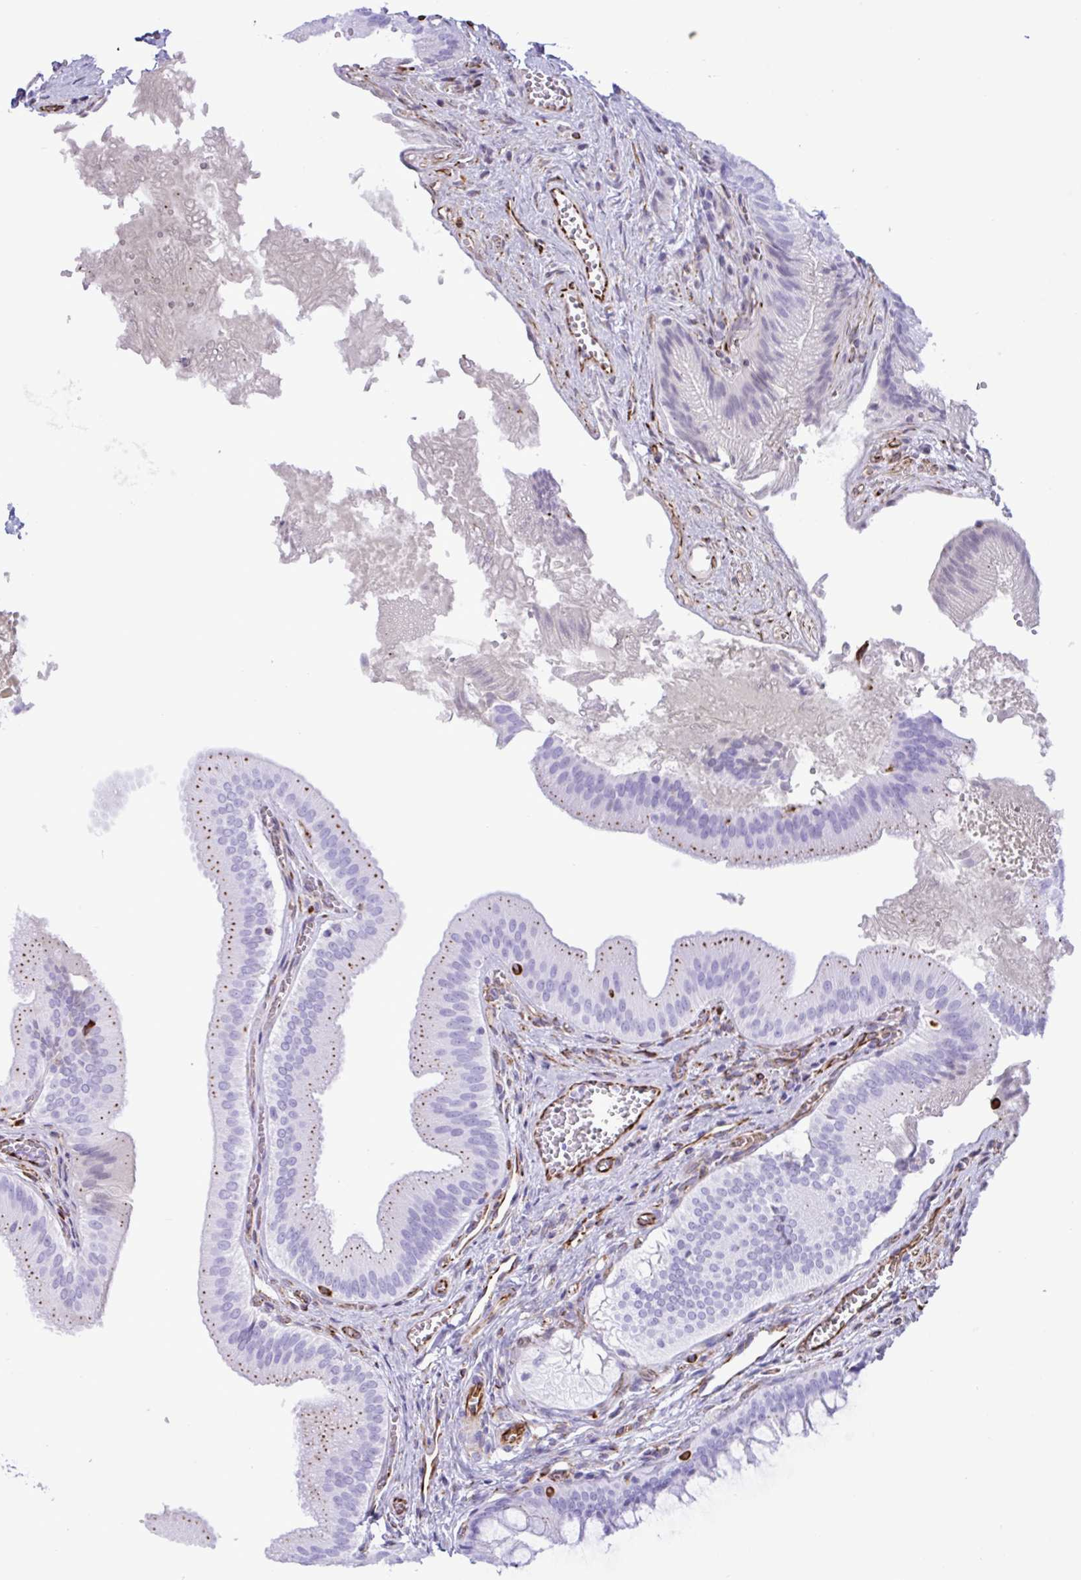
{"staining": {"intensity": "moderate", "quantity": "25%-75%", "location": "cytoplasmic/membranous"}, "tissue": "gallbladder", "cell_type": "Glandular cells", "image_type": "normal", "snomed": [{"axis": "morphology", "description": "Normal tissue, NOS"}, {"axis": "topography", "description": "Gallbladder"}], "caption": "Immunohistochemistry (IHC) image of benign gallbladder stained for a protein (brown), which displays medium levels of moderate cytoplasmic/membranous positivity in about 25%-75% of glandular cells.", "gene": "SMAD5", "patient": {"sex": "male", "age": 17}}